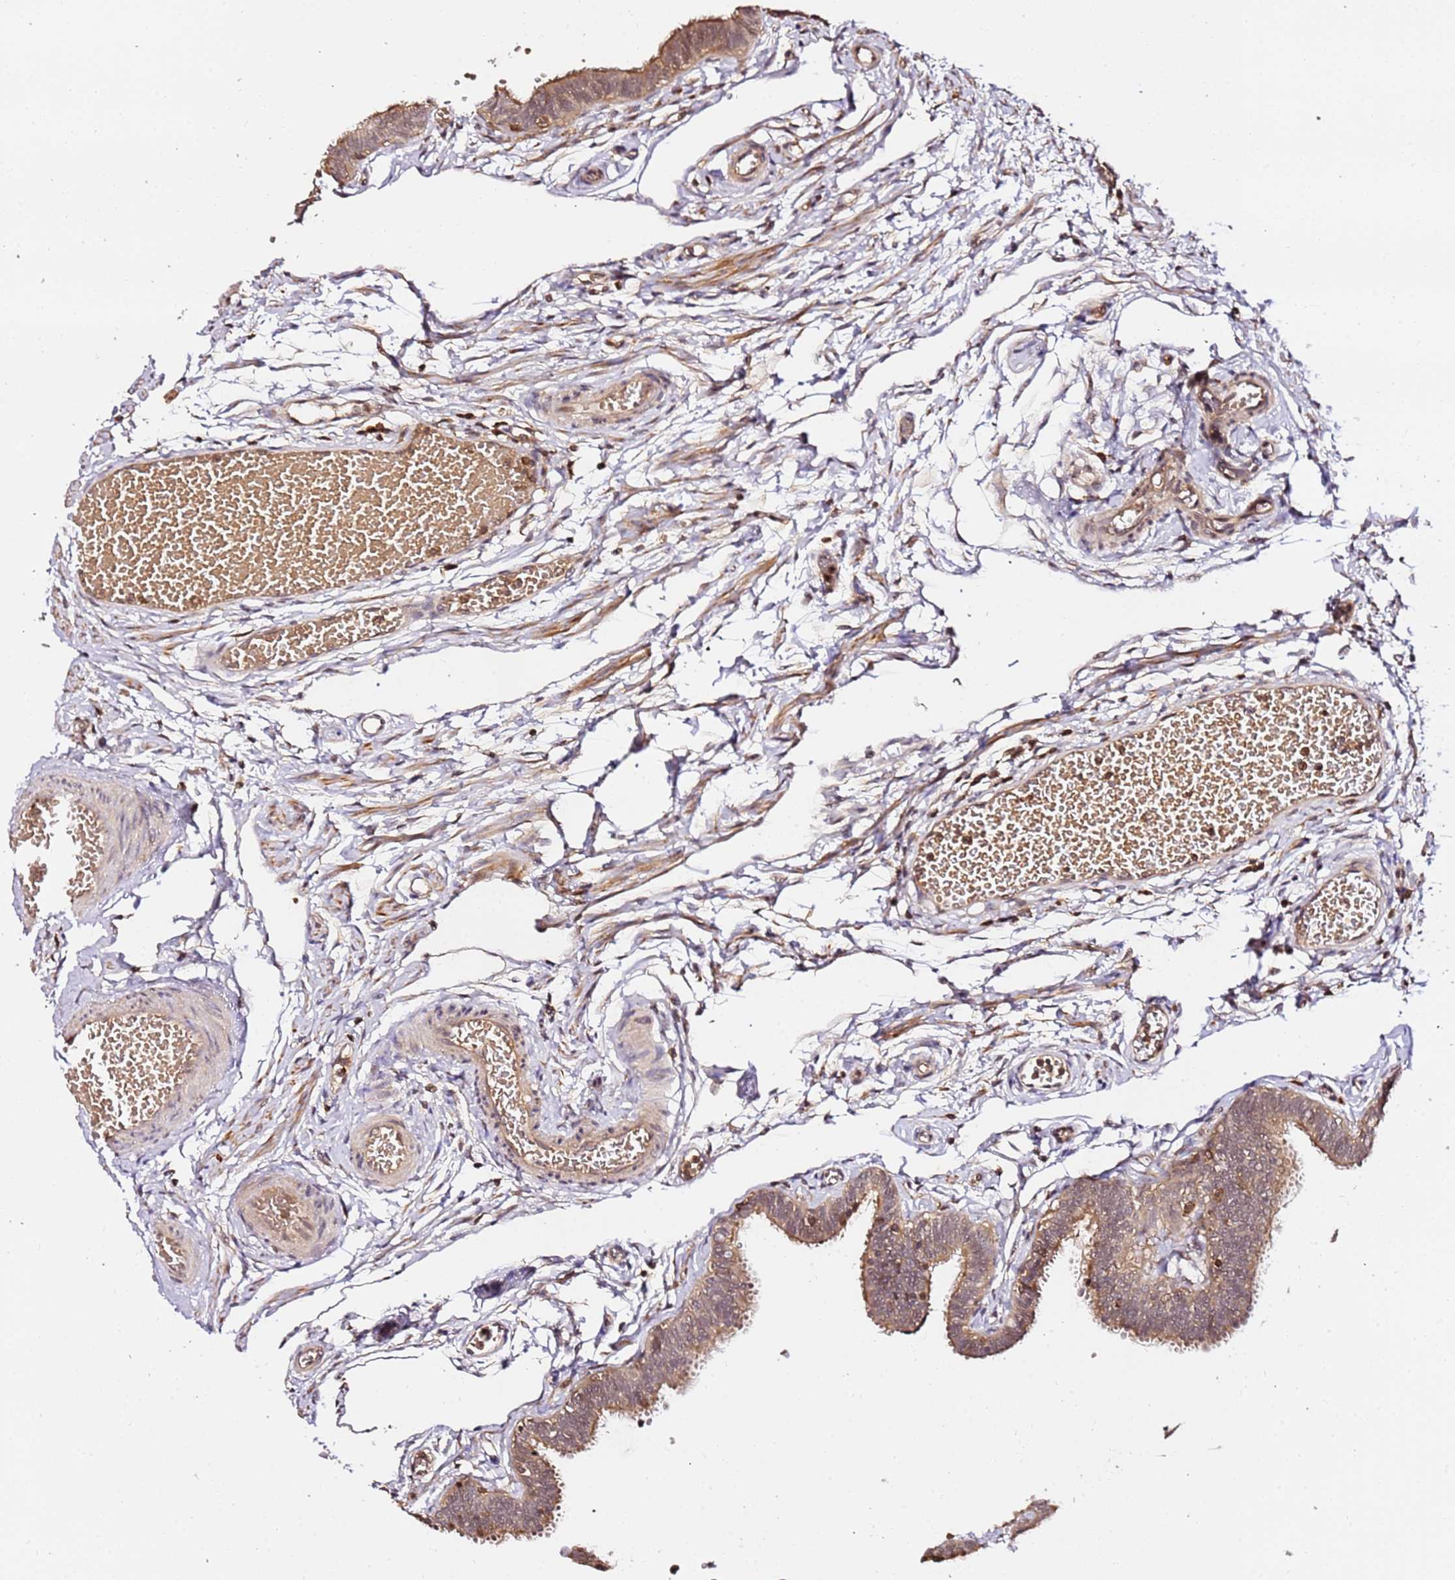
{"staining": {"intensity": "moderate", "quantity": ">75%", "location": "cytoplasmic/membranous,nuclear"}, "tissue": "fallopian tube", "cell_type": "Glandular cells", "image_type": "normal", "snomed": [{"axis": "morphology", "description": "Normal tissue, NOS"}, {"axis": "topography", "description": "Fallopian tube"}, {"axis": "topography", "description": "Ovary"}], "caption": "Glandular cells reveal medium levels of moderate cytoplasmic/membranous,nuclear staining in about >75% of cells in normal human fallopian tube.", "gene": "OR5V1", "patient": {"sex": "female", "age": 23}}